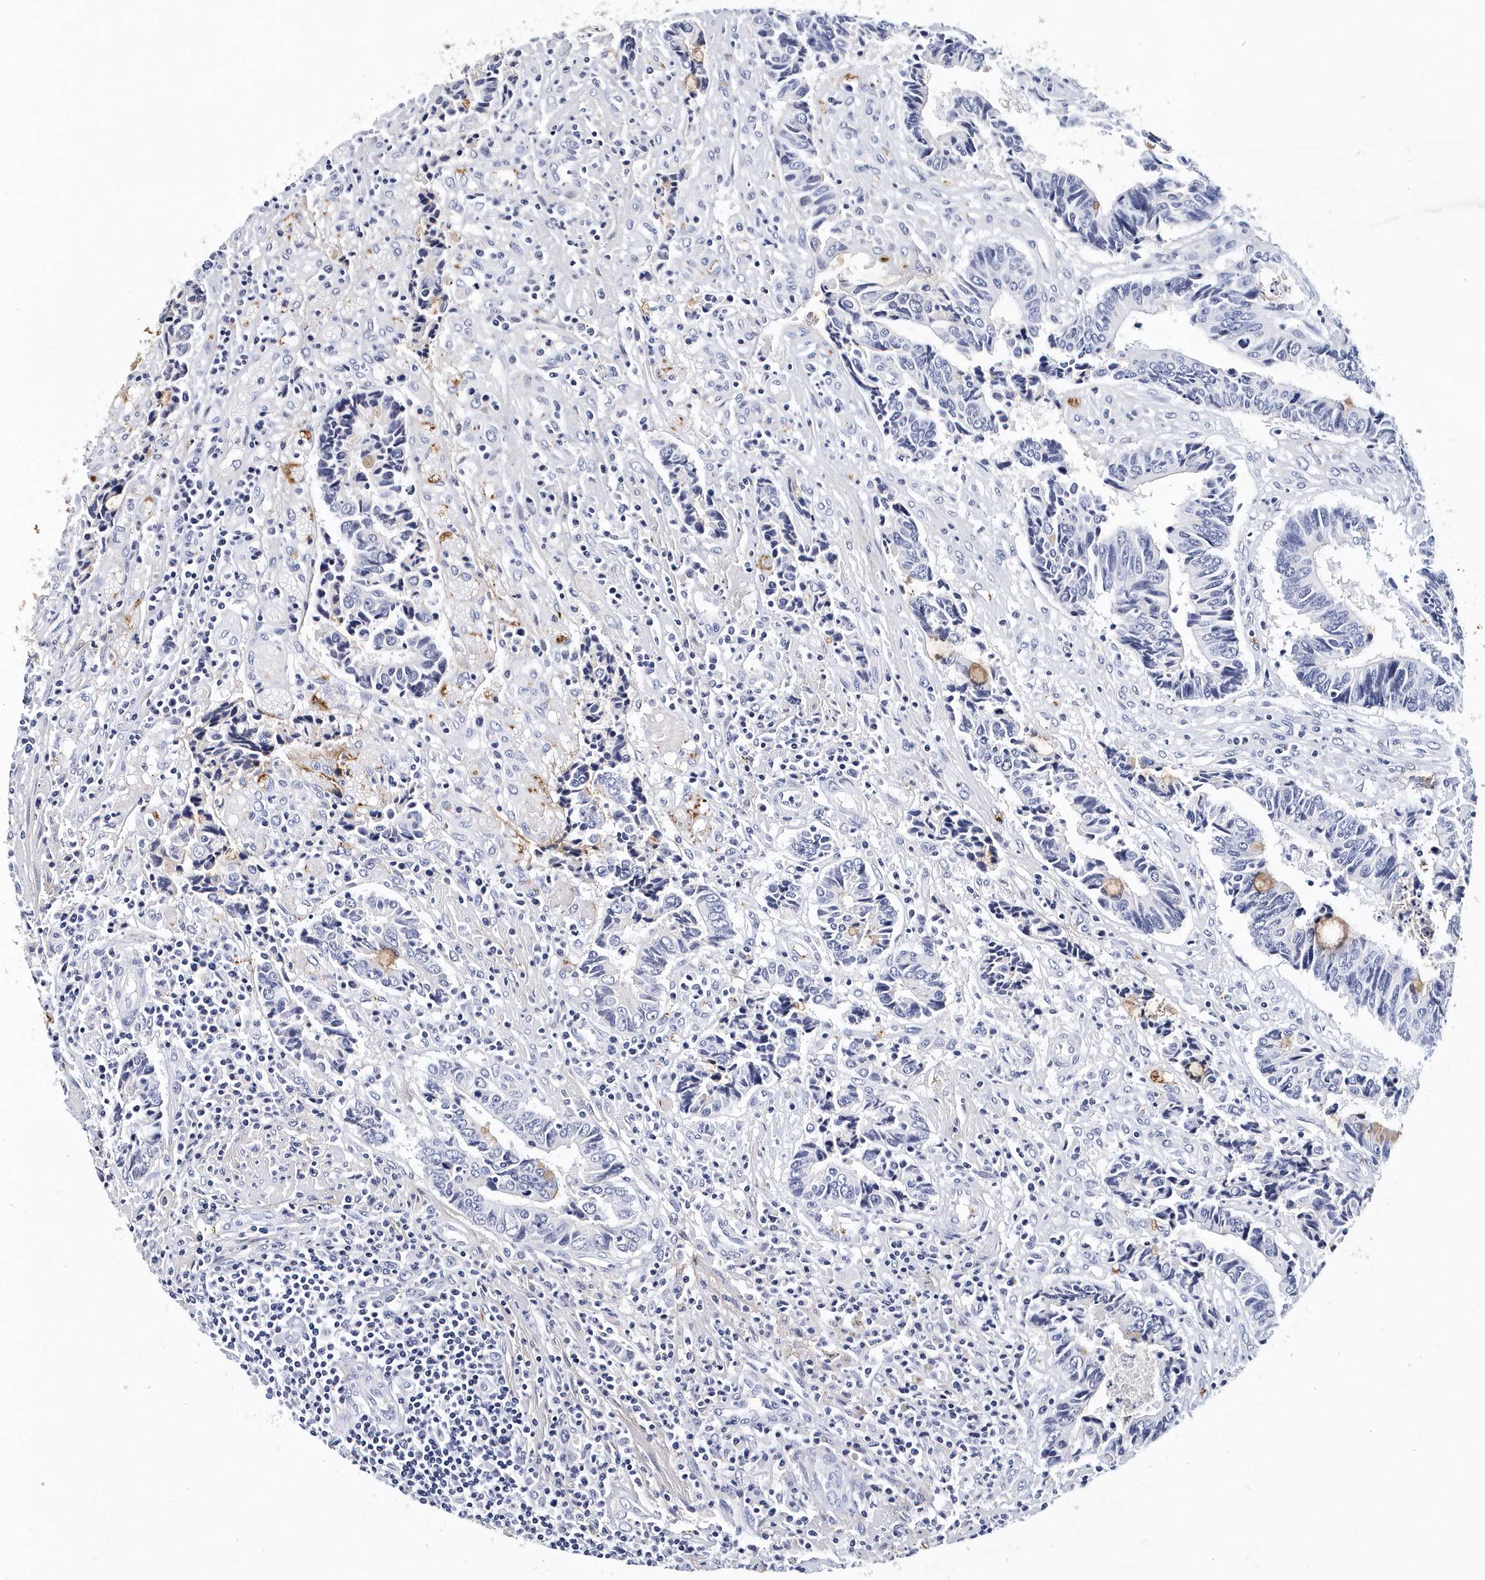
{"staining": {"intensity": "negative", "quantity": "none", "location": "none"}, "tissue": "colorectal cancer", "cell_type": "Tumor cells", "image_type": "cancer", "snomed": [{"axis": "morphology", "description": "Adenocarcinoma, NOS"}, {"axis": "topography", "description": "Rectum"}], "caption": "Immunohistochemistry micrograph of colorectal adenocarcinoma stained for a protein (brown), which exhibits no expression in tumor cells.", "gene": "ITGA2B", "patient": {"sex": "male", "age": 84}}